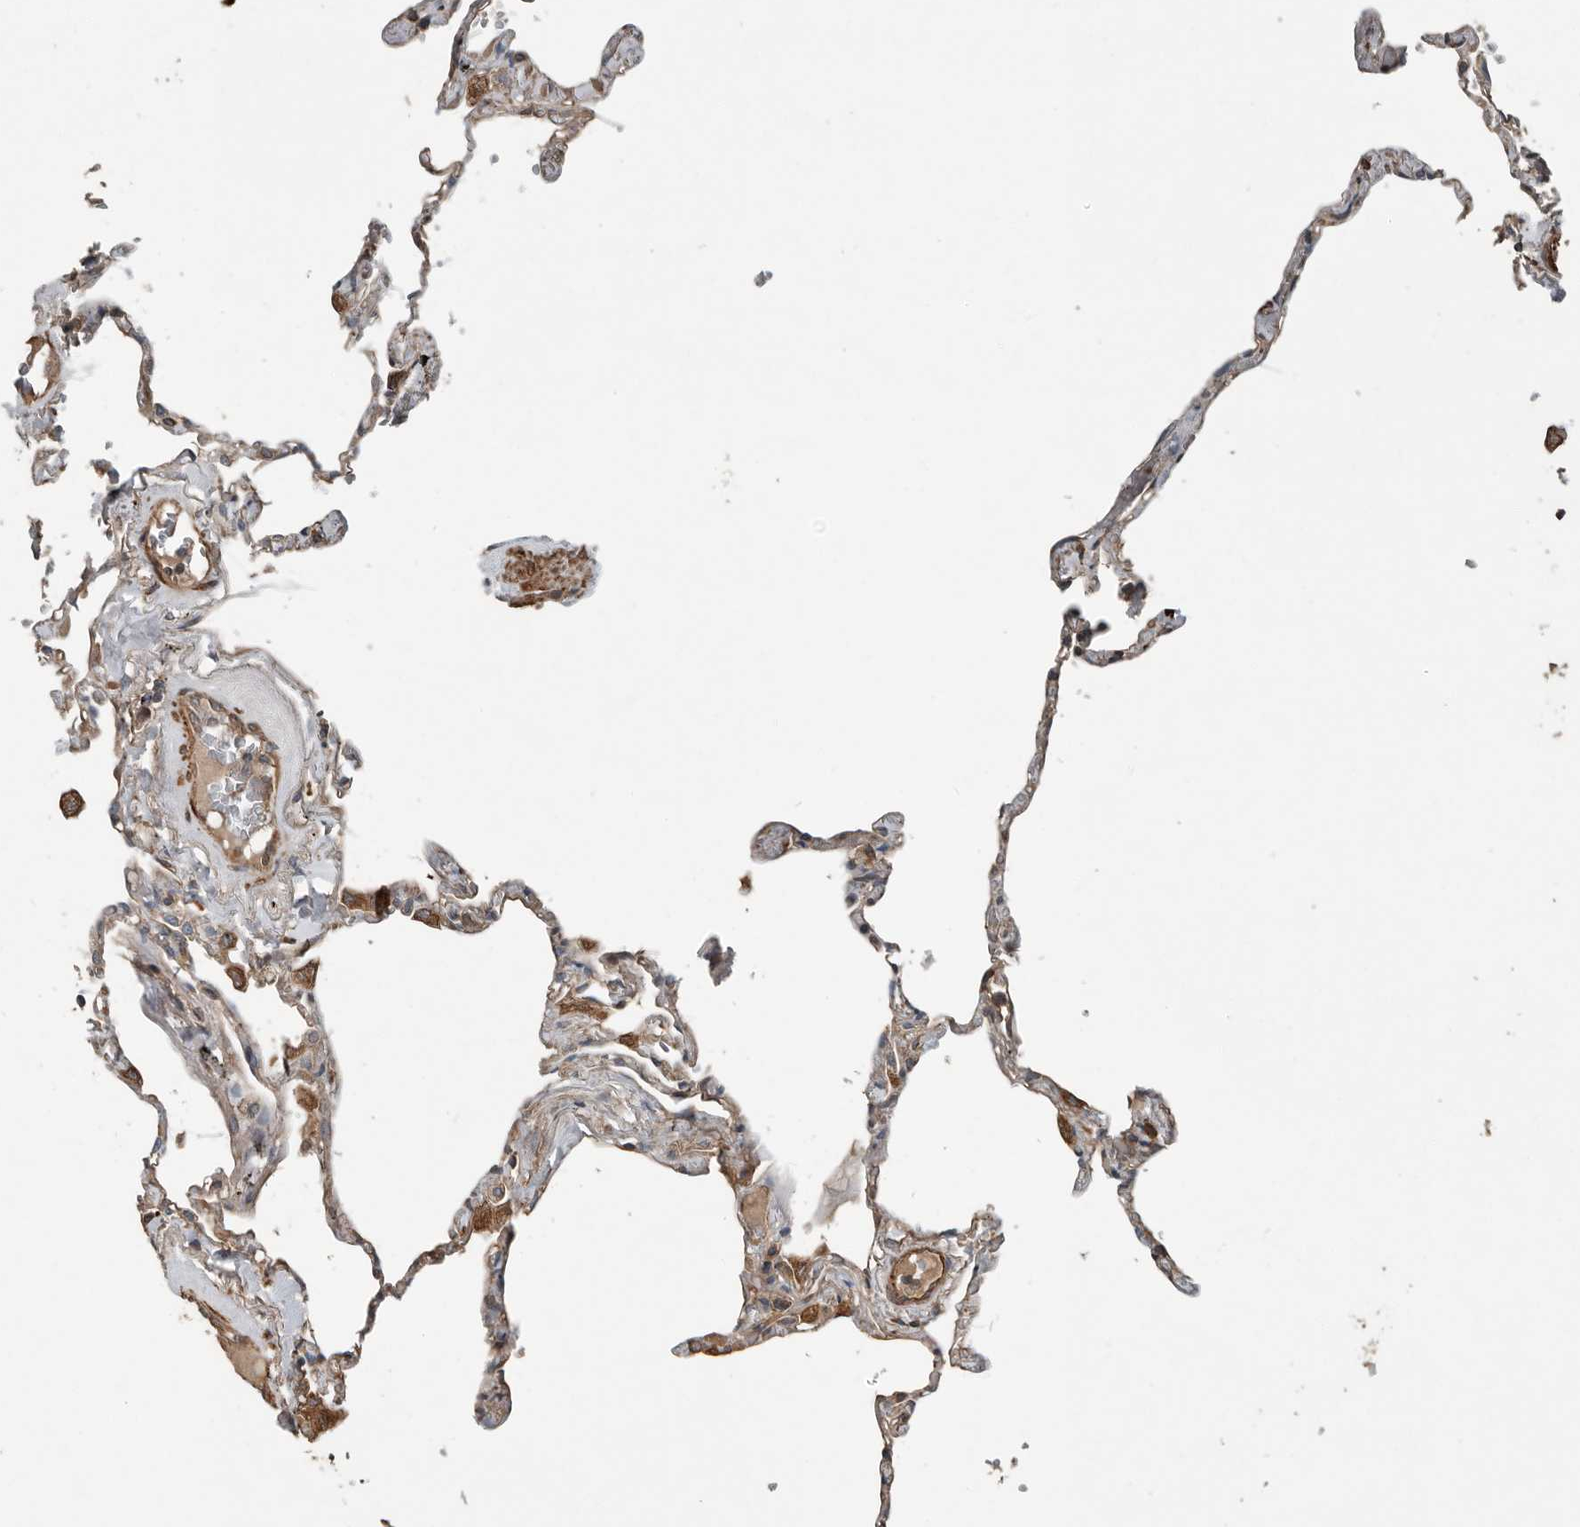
{"staining": {"intensity": "moderate", "quantity": "<25%", "location": "cytoplasmic/membranous"}, "tissue": "lung", "cell_type": "Alveolar cells", "image_type": "normal", "snomed": [{"axis": "morphology", "description": "Normal tissue, NOS"}, {"axis": "topography", "description": "Lung"}], "caption": "Immunohistochemistry photomicrograph of benign lung: lung stained using IHC shows low levels of moderate protein expression localized specifically in the cytoplasmic/membranous of alveolar cells, appearing as a cytoplasmic/membranous brown color.", "gene": "YOD1", "patient": {"sex": "female", "age": 67}}